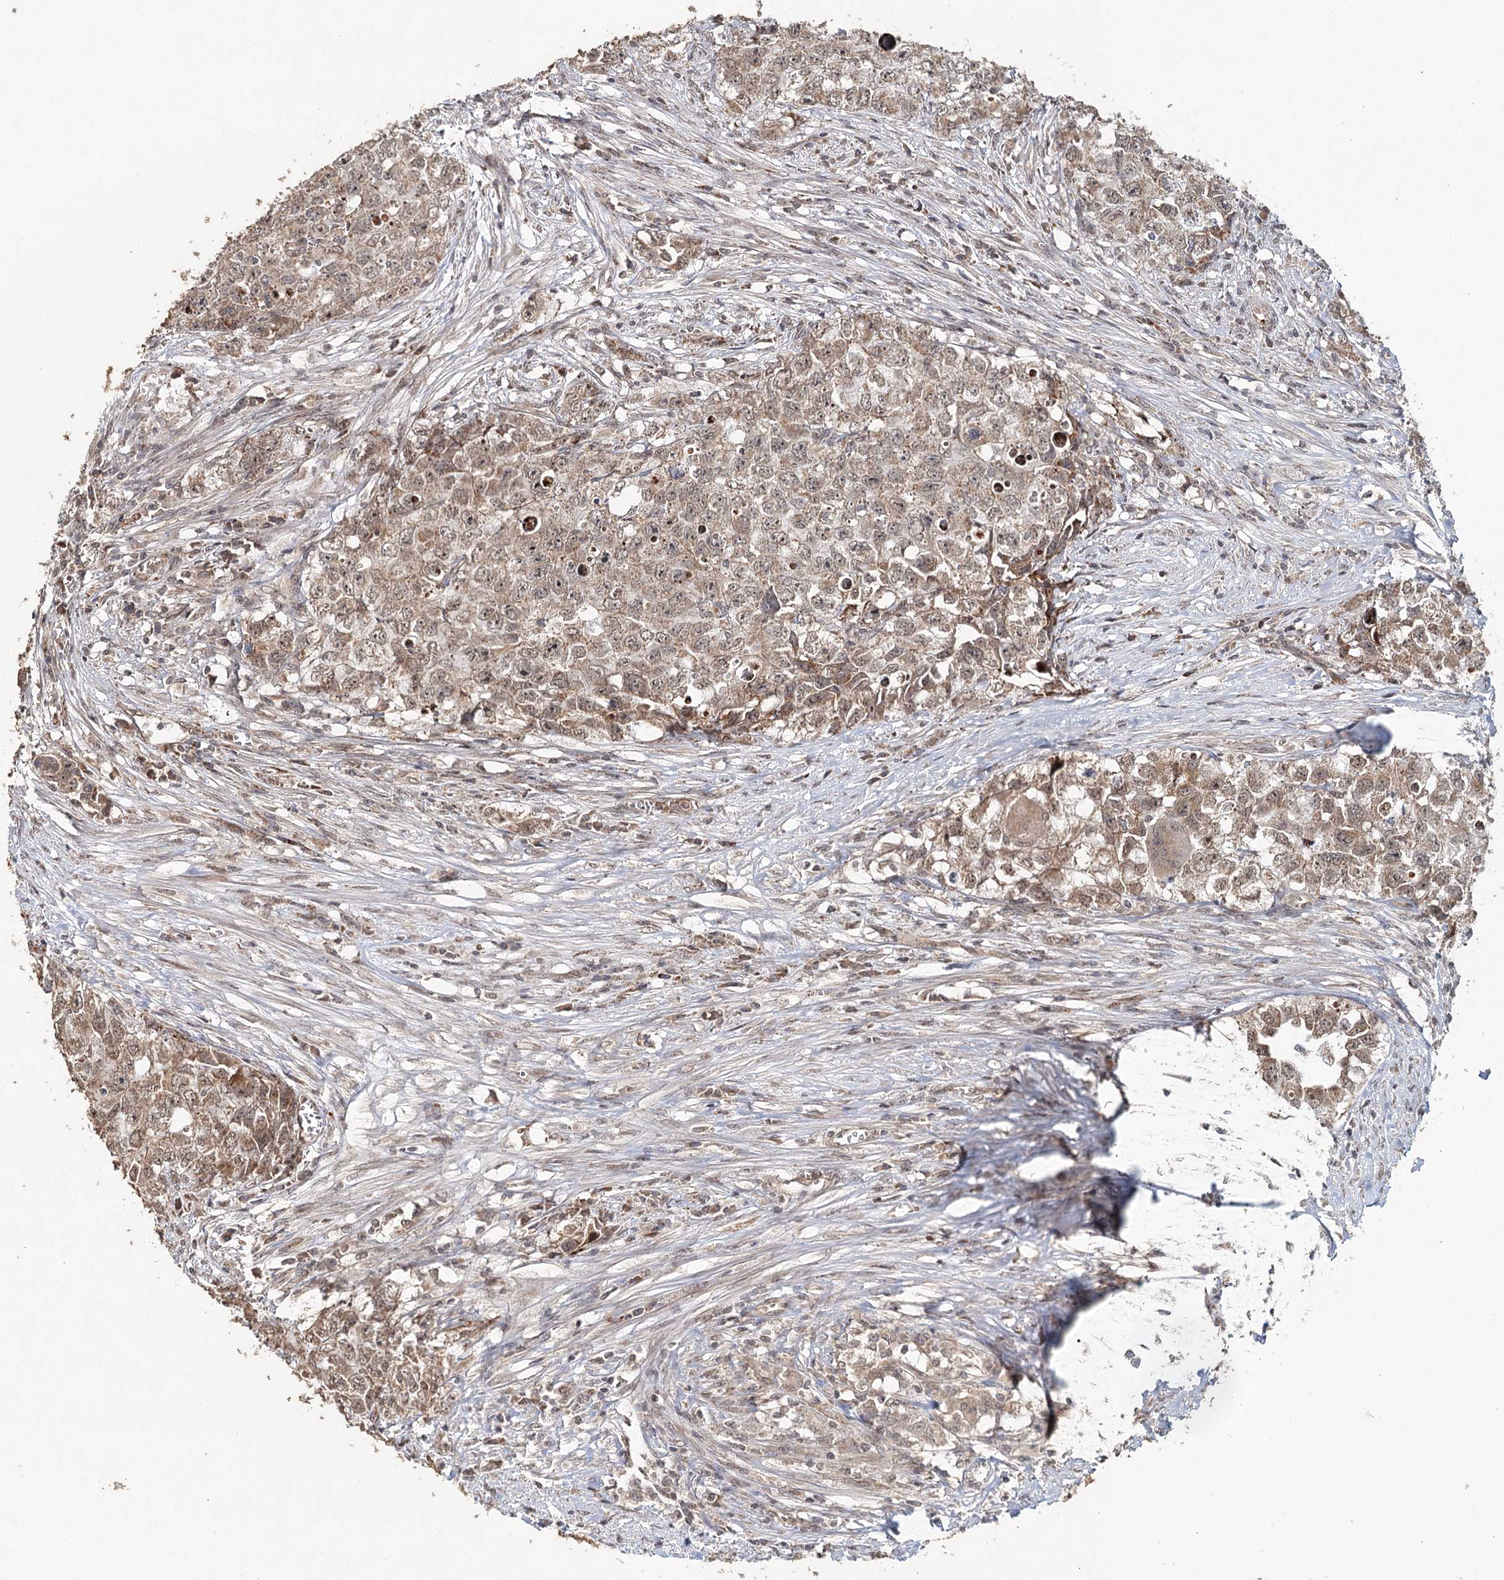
{"staining": {"intensity": "moderate", "quantity": ">75%", "location": "cytoplasmic/membranous,nuclear"}, "tissue": "testis cancer", "cell_type": "Tumor cells", "image_type": "cancer", "snomed": [{"axis": "morphology", "description": "Seminoma, NOS"}, {"axis": "morphology", "description": "Carcinoma, Embryonal, NOS"}, {"axis": "topography", "description": "Testis"}], "caption": "Protein staining reveals moderate cytoplasmic/membranous and nuclear expression in approximately >75% of tumor cells in testis seminoma.", "gene": "ZNRF3", "patient": {"sex": "male", "age": 43}}